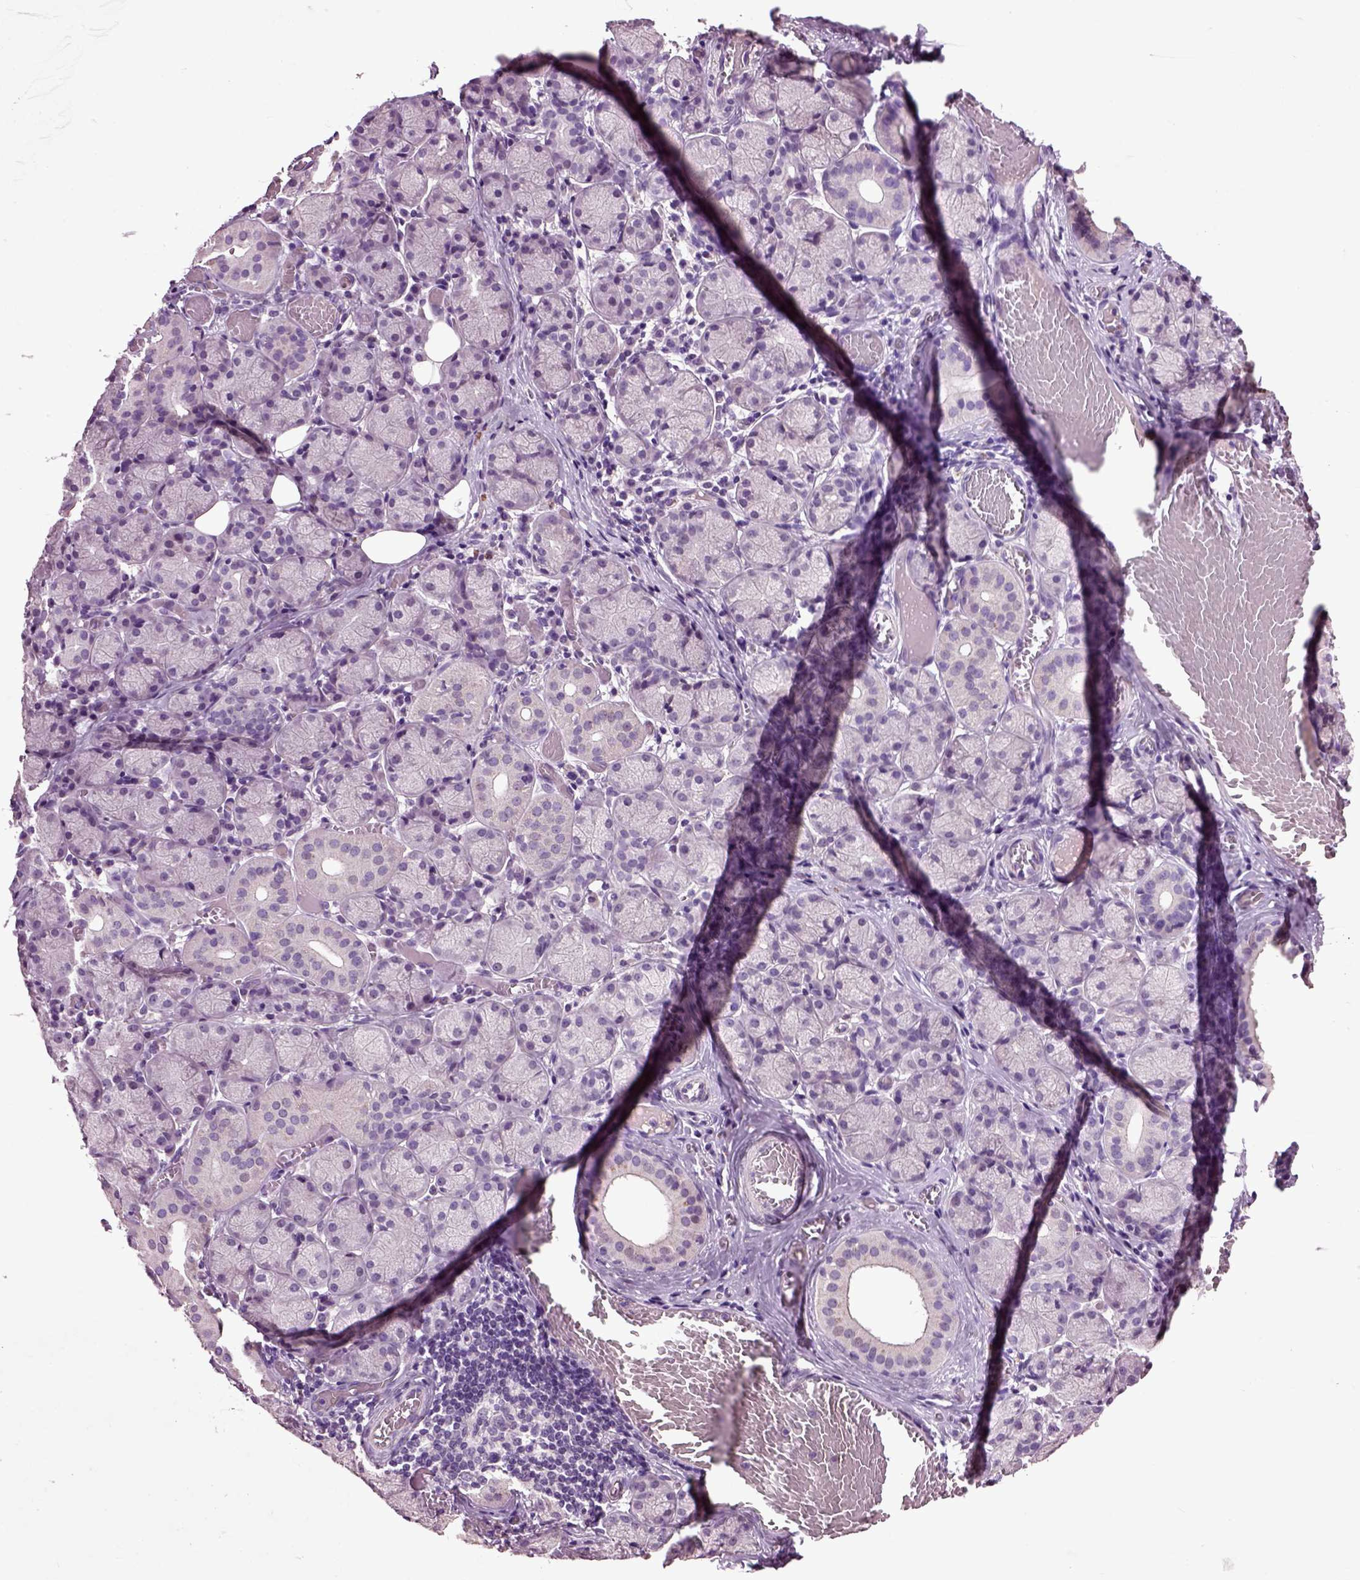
{"staining": {"intensity": "negative", "quantity": "none", "location": "none"}, "tissue": "salivary gland", "cell_type": "Glandular cells", "image_type": "normal", "snomed": [{"axis": "morphology", "description": "Normal tissue, NOS"}, {"axis": "topography", "description": "Salivary gland"}, {"axis": "topography", "description": "Peripheral nerve tissue"}], "caption": "This is an immunohistochemistry photomicrograph of normal human salivary gland. There is no staining in glandular cells.", "gene": "CRHR1", "patient": {"sex": "female", "age": 24}}